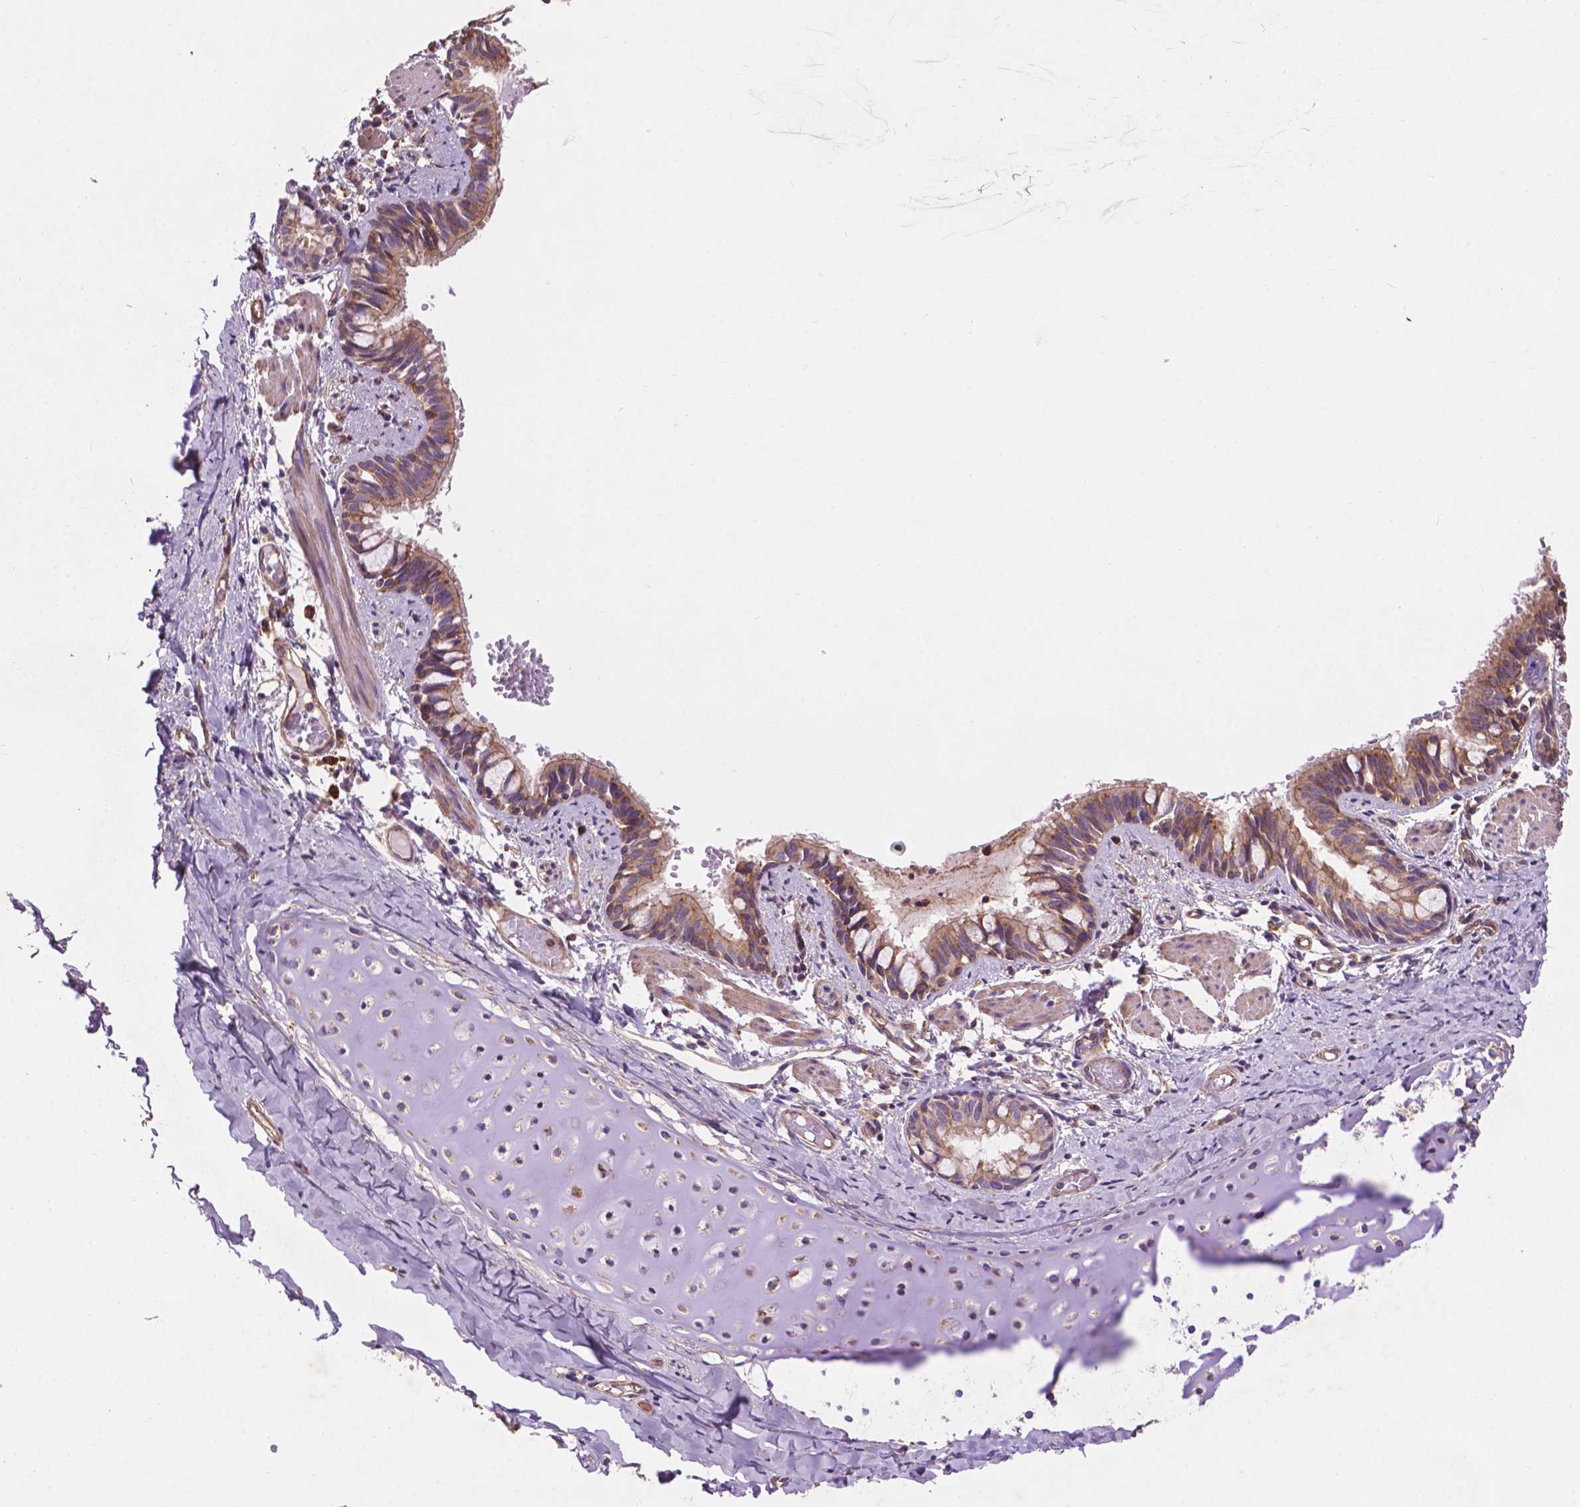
{"staining": {"intensity": "moderate", "quantity": ">75%", "location": "cytoplasmic/membranous"}, "tissue": "bronchus", "cell_type": "Respiratory epithelial cells", "image_type": "normal", "snomed": [{"axis": "morphology", "description": "Normal tissue, NOS"}, {"axis": "topography", "description": "Bronchus"}], "caption": "Bronchus stained with a brown dye reveals moderate cytoplasmic/membranous positive staining in approximately >75% of respiratory epithelial cells.", "gene": "CCDC71L", "patient": {"sex": "male", "age": 1}}